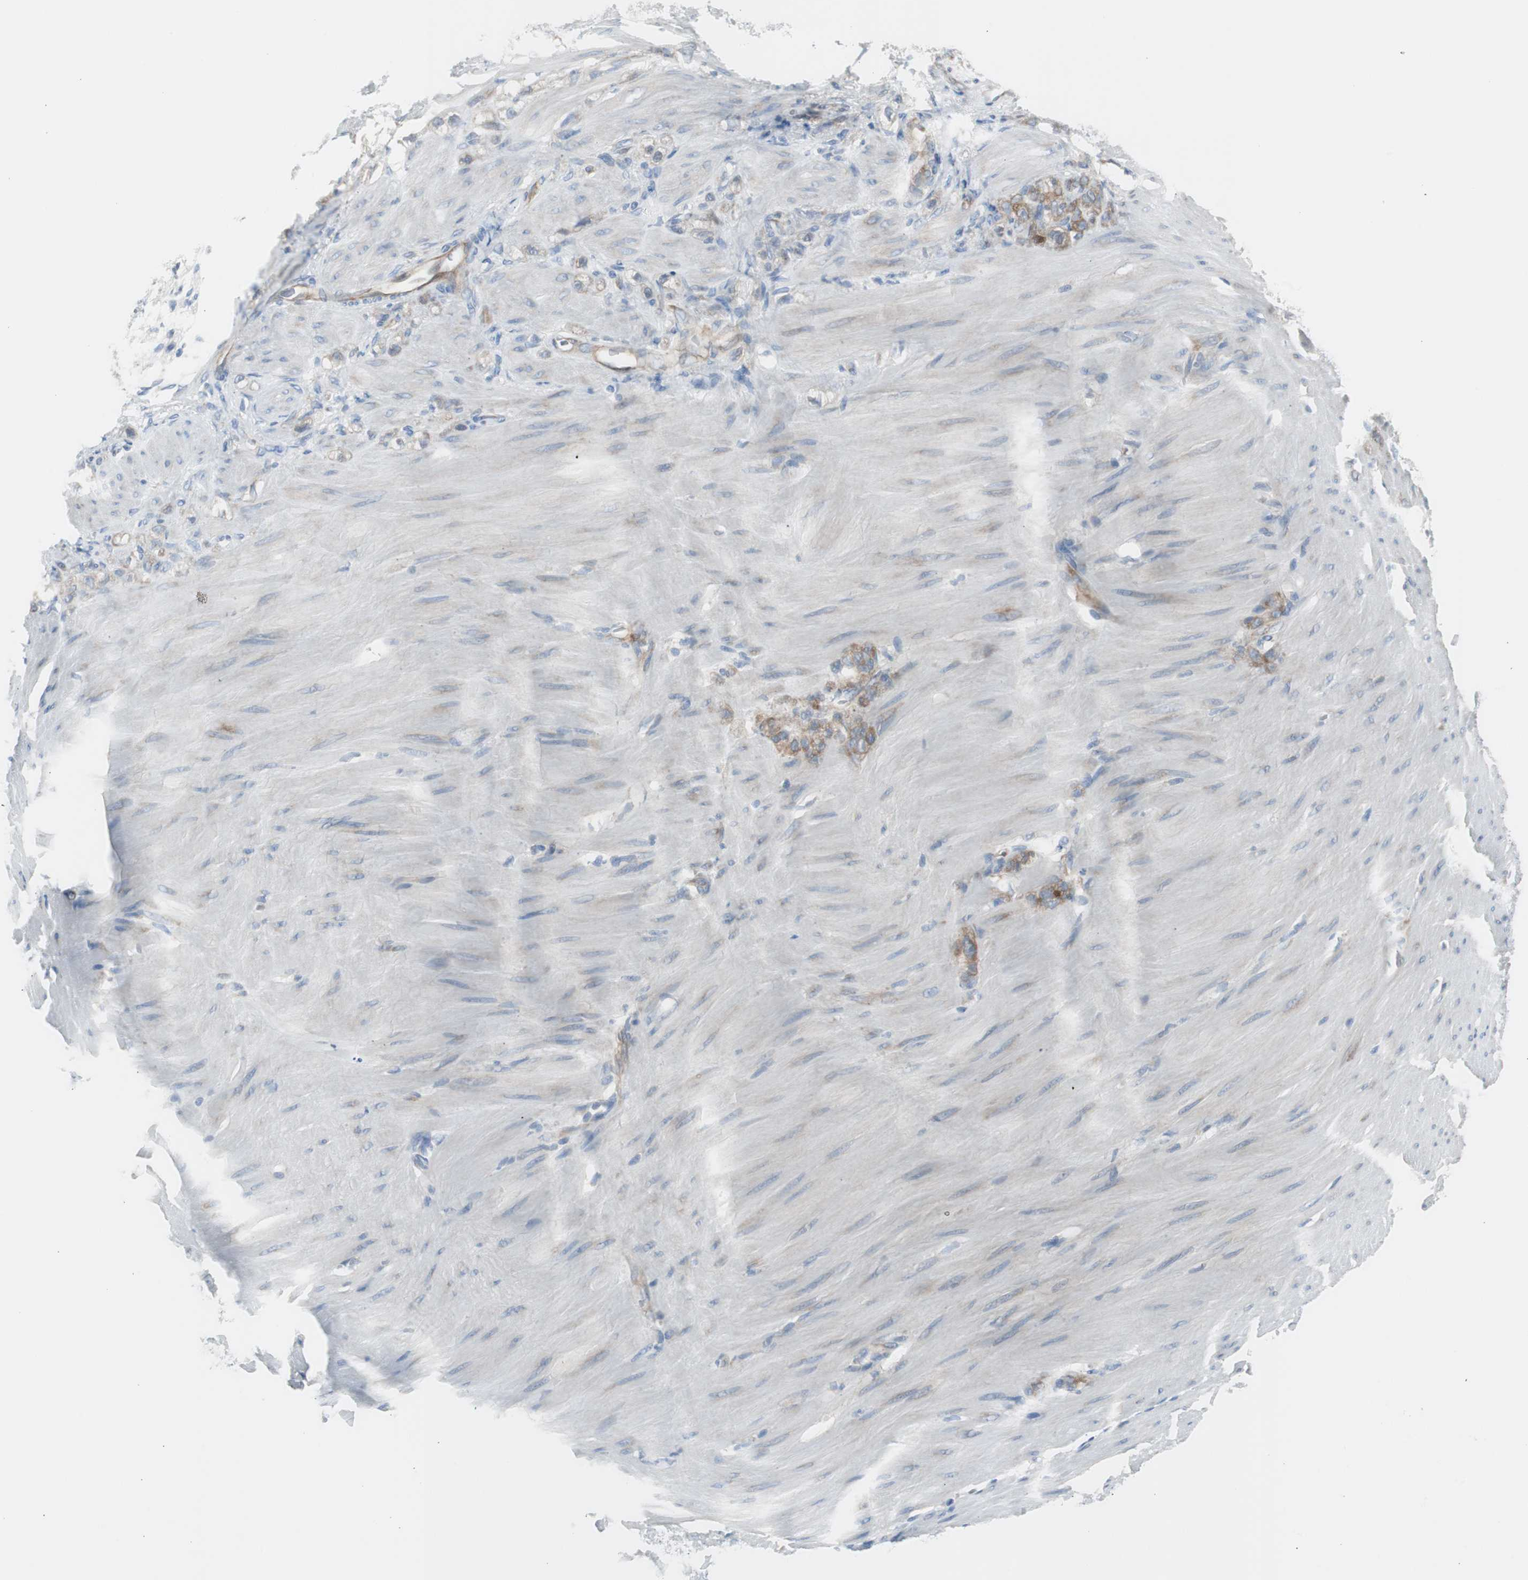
{"staining": {"intensity": "moderate", "quantity": ">75%", "location": "cytoplasmic/membranous"}, "tissue": "stomach cancer", "cell_type": "Tumor cells", "image_type": "cancer", "snomed": [{"axis": "morphology", "description": "Adenocarcinoma, NOS"}, {"axis": "topography", "description": "Stomach"}], "caption": "There is medium levels of moderate cytoplasmic/membranous expression in tumor cells of adenocarcinoma (stomach), as demonstrated by immunohistochemical staining (brown color).", "gene": "RPS12", "patient": {"sex": "male", "age": 82}}